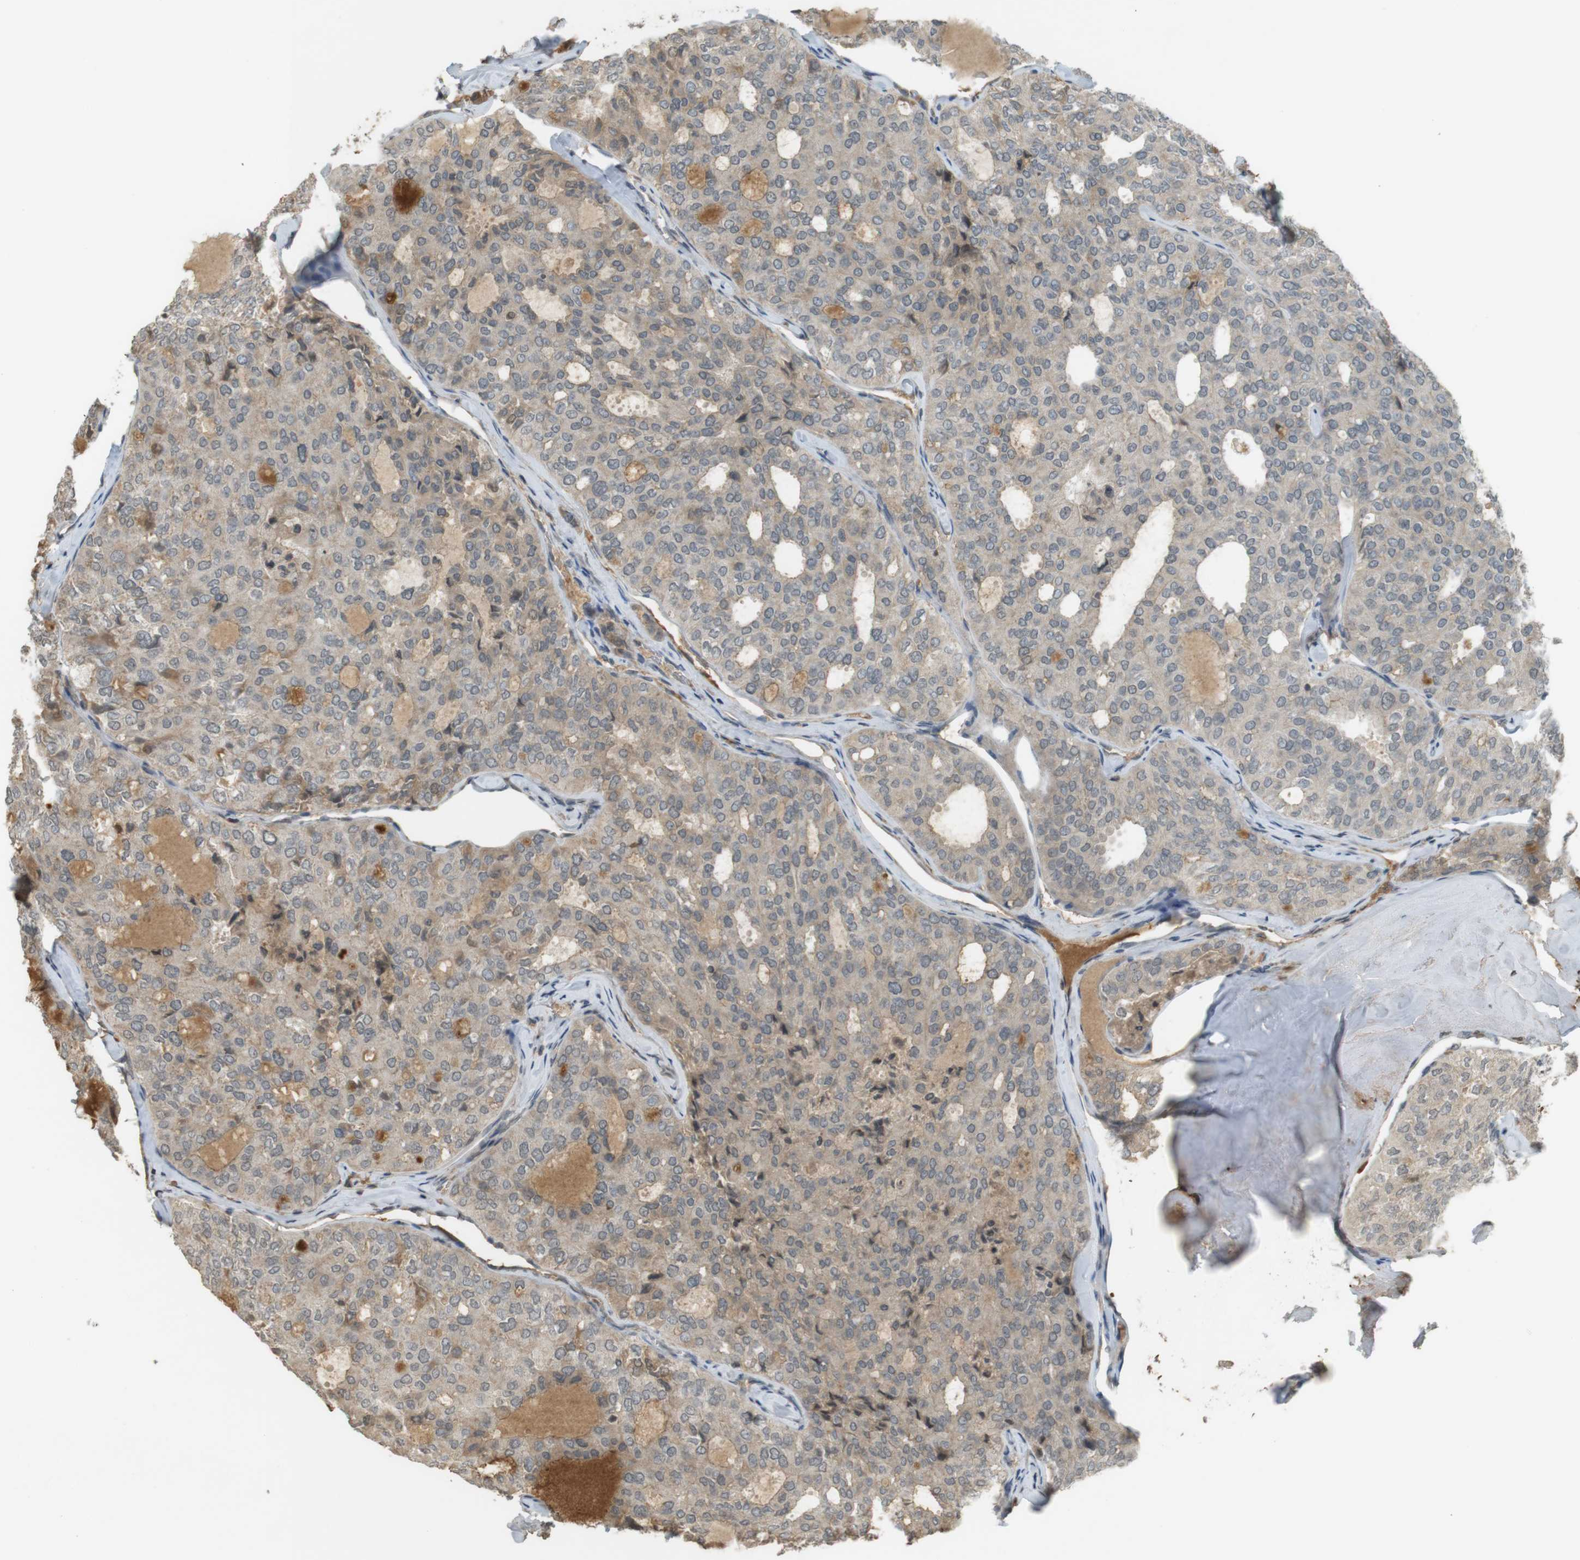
{"staining": {"intensity": "weak", "quantity": "25%-75%", "location": "cytoplasmic/membranous"}, "tissue": "thyroid cancer", "cell_type": "Tumor cells", "image_type": "cancer", "snomed": [{"axis": "morphology", "description": "Follicular adenoma carcinoma, NOS"}, {"axis": "topography", "description": "Thyroid gland"}], "caption": "Immunohistochemical staining of thyroid follicular adenoma carcinoma shows low levels of weak cytoplasmic/membranous positivity in about 25%-75% of tumor cells.", "gene": "SRR", "patient": {"sex": "male", "age": 75}}